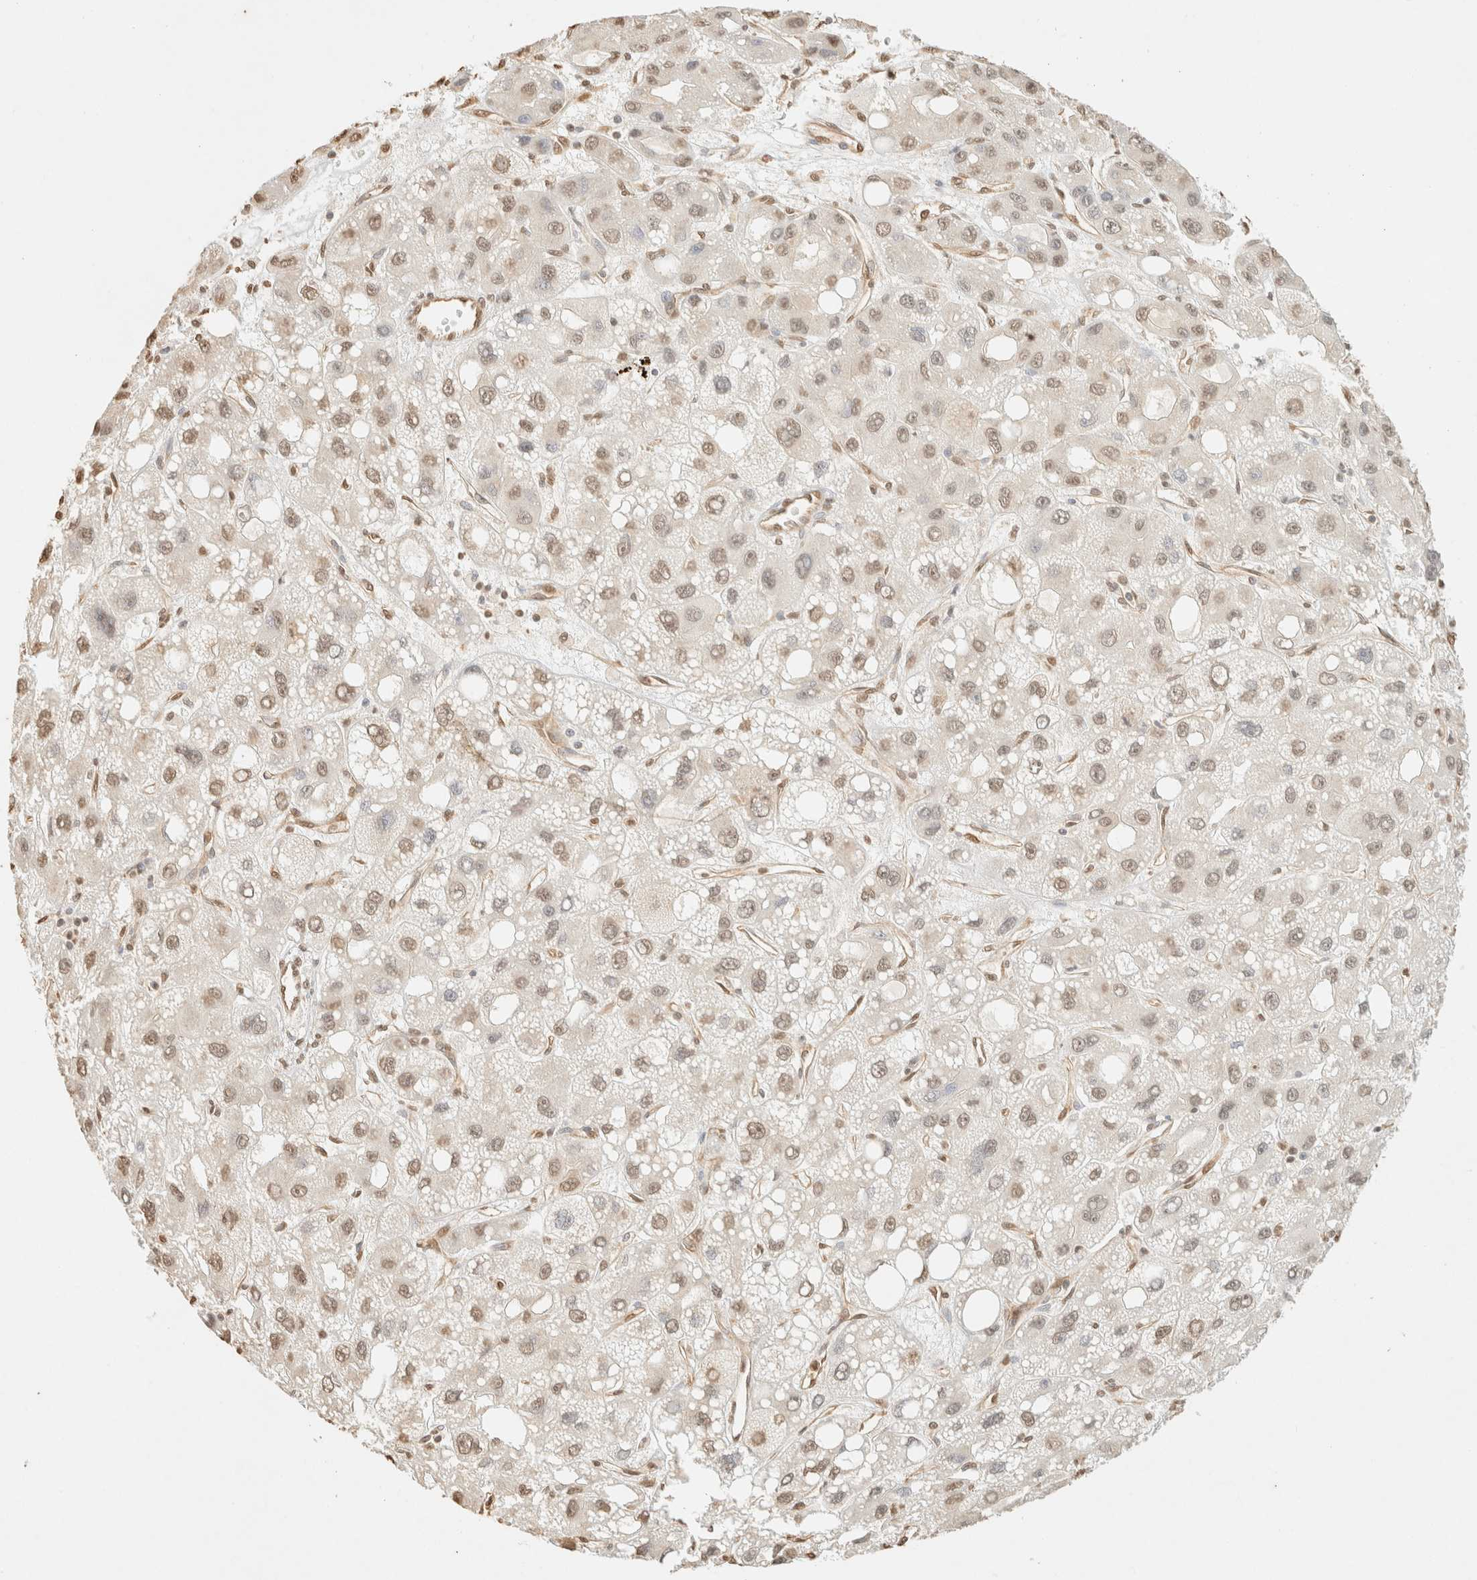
{"staining": {"intensity": "weak", "quantity": ">75%", "location": "nuclear"}, "tissue": "liver cancer", "cell_type": "Tumor cells", "image_type": "cancer", "snomed": [{"axis": "morphology", "description": "Carcinoma, Hepatocellular, NOS"}, {"axis": "topography", "description": "Liver"}], "caption": "Brown immunohistochemical staining in liver cancer (hepatocellular carcinoma) displays weak nuclear staining in approximately >75% of tumor cells.", "gene": "S100A13", "patient": {"sex": "male", "age": 55}}